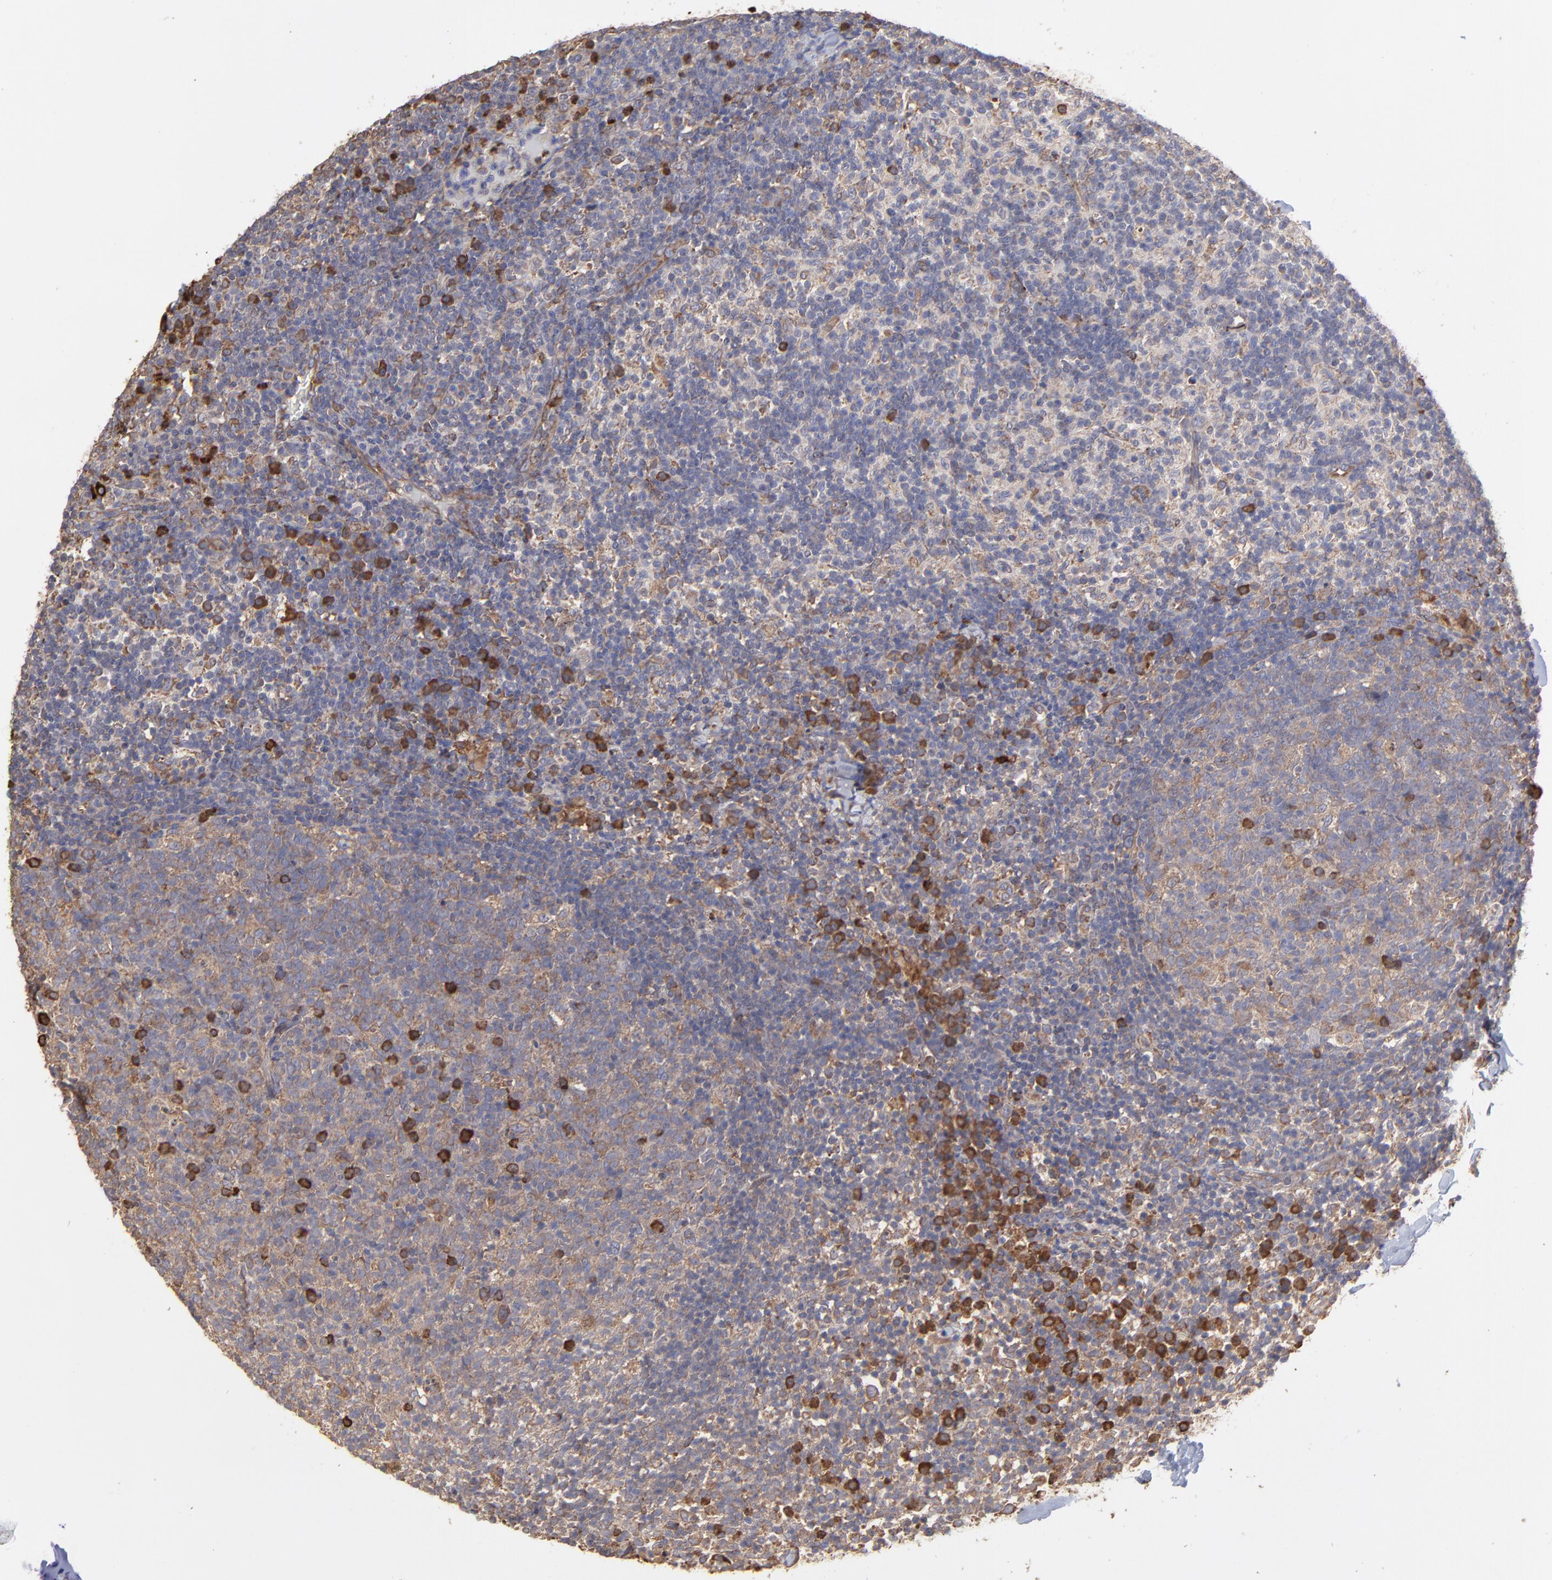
{"staining": {"intensity": "moderate", "quantity": ">75%", "location": "cytoplasmic/membranous"}, "tissue": "lymph node", "cell_type": "Germinal center cells", "image_type": "normal", "snomed": [{"axis": "morphology", "description": "Normal tissue, NOS"}, {"axis": "morphology", "description": "Inflammation, NOS"}, {"axis": "topography", "description": "Lymph node"}], "caption": "About >75% of germinal center cells in normal human lymph node demonstrate moderate cytoplasmic/membranous protein positivity as visualized by brown immunohistochemical staining.", "gene": "PFKM", "patient": {"sex": "male", "age": 55}}